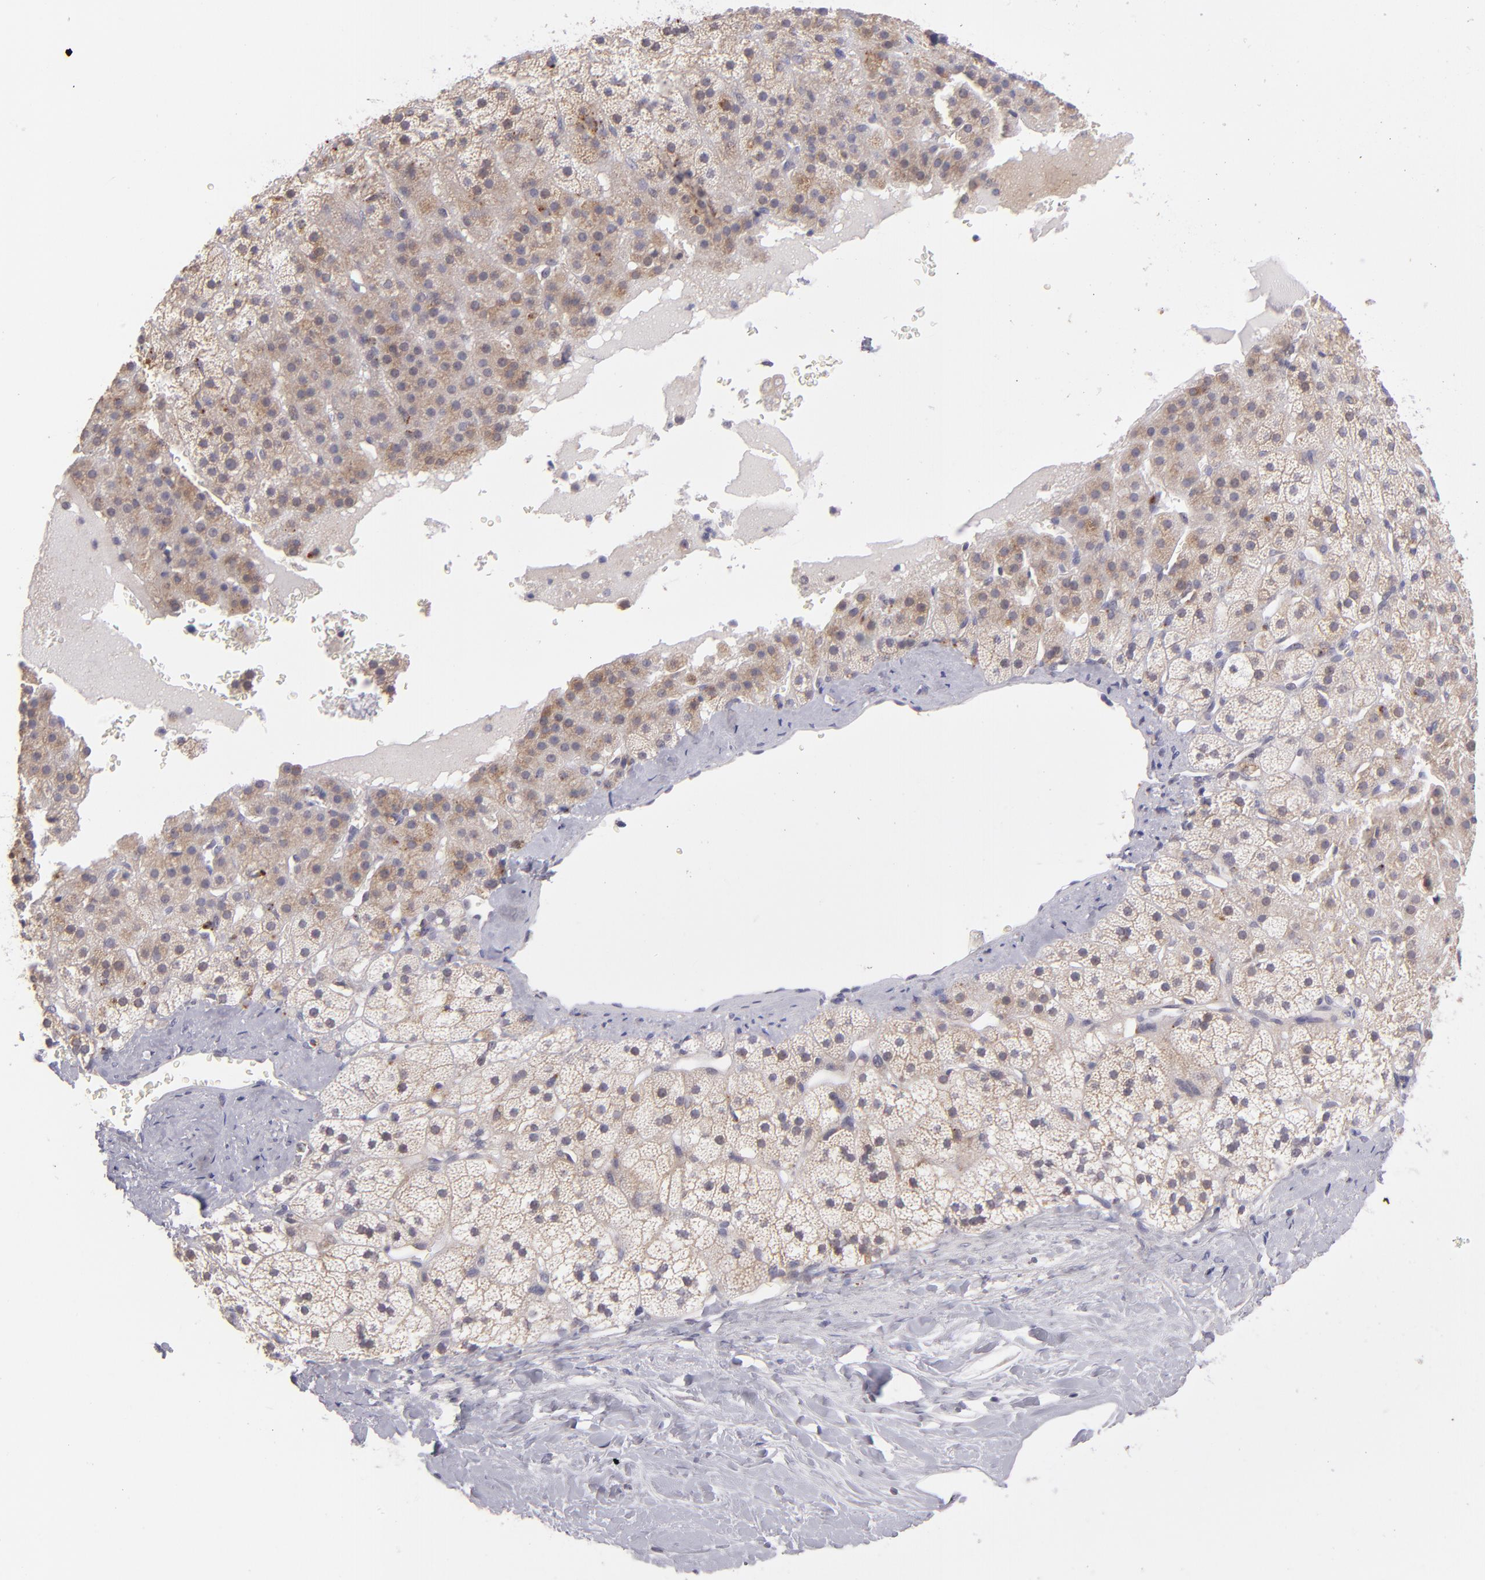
{"staining": {"intensity": "moderate", "quantity": ">75%", "location": "cytoplasmic/membranous"}, "tissue": "adrenal gland", "cell_type": "Glandular cells", "image_type": "normal", "snomed": [{"axis": "morphology", "description": "Normal tissue, NOS"}, {"axis": "topography", "description": "Adrenal gland"}], "caption": "Adrenal gland was stained to show a protein in brown. There is medium levels of moderate cytoplasmic/membranous positivity in about >75% of glandular cells.", "gene": "TRAF3", "patient": {"sex": "male", "age": 35}}